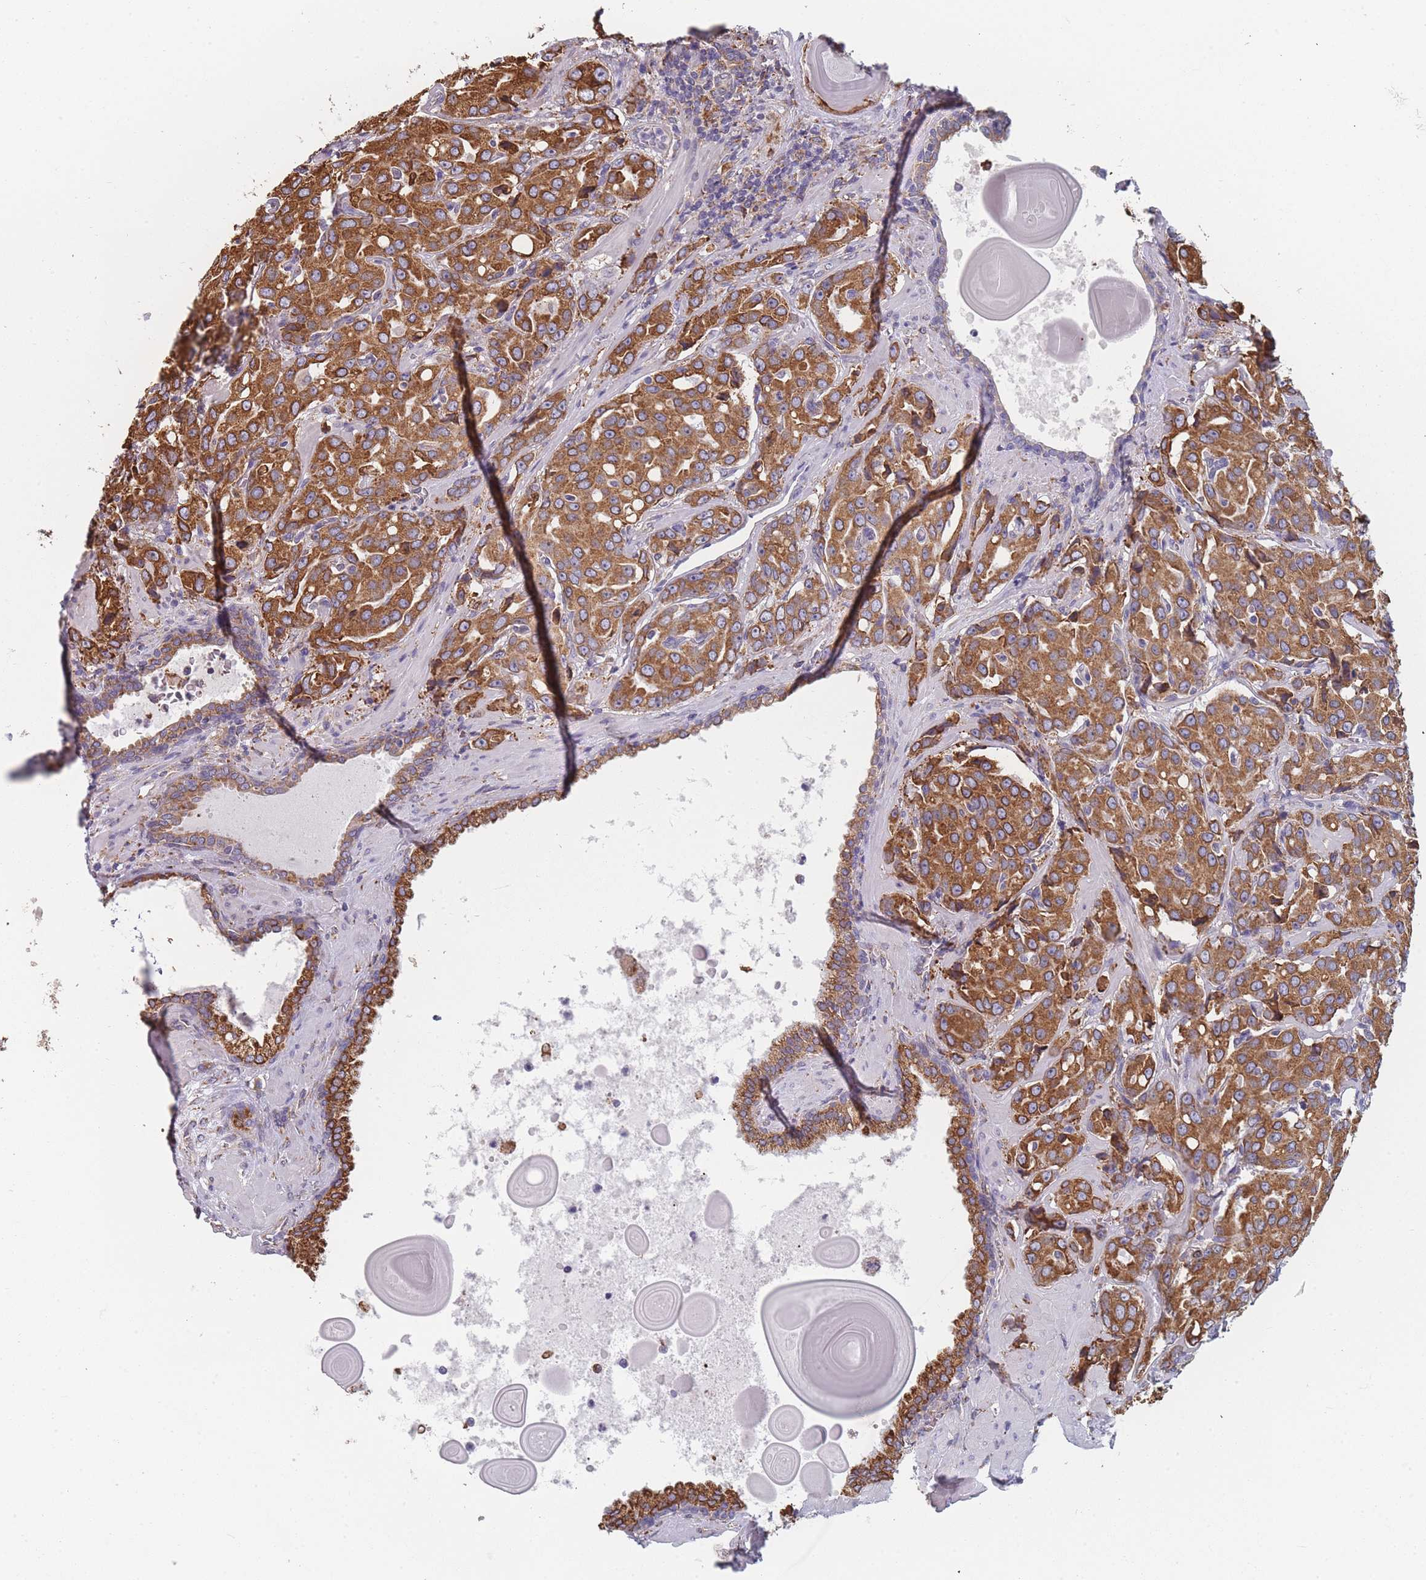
{"staining": {"intensity": "strong", "quantity": ">75%", "location": "cytoplasmic/membranous"}, "tissue": "prostate cancer", "cell_type": "Tumor cells", "image_type": "cancer", "snomed": [{"axis": "morphology", "description": "Adenocarcinoma, High grade"}, {"axis": "topography", "description": "Prostate"}], "caption": "DAB immunohistochemical staining of human prostate cancer (high-grade adenocarcinoma) demonstrates strong cytoplasmic/membranous protein positivity in about >75% of tumor cells.", "gene": "OR7C2", "patient": {"sex": "male", "age": 68}}